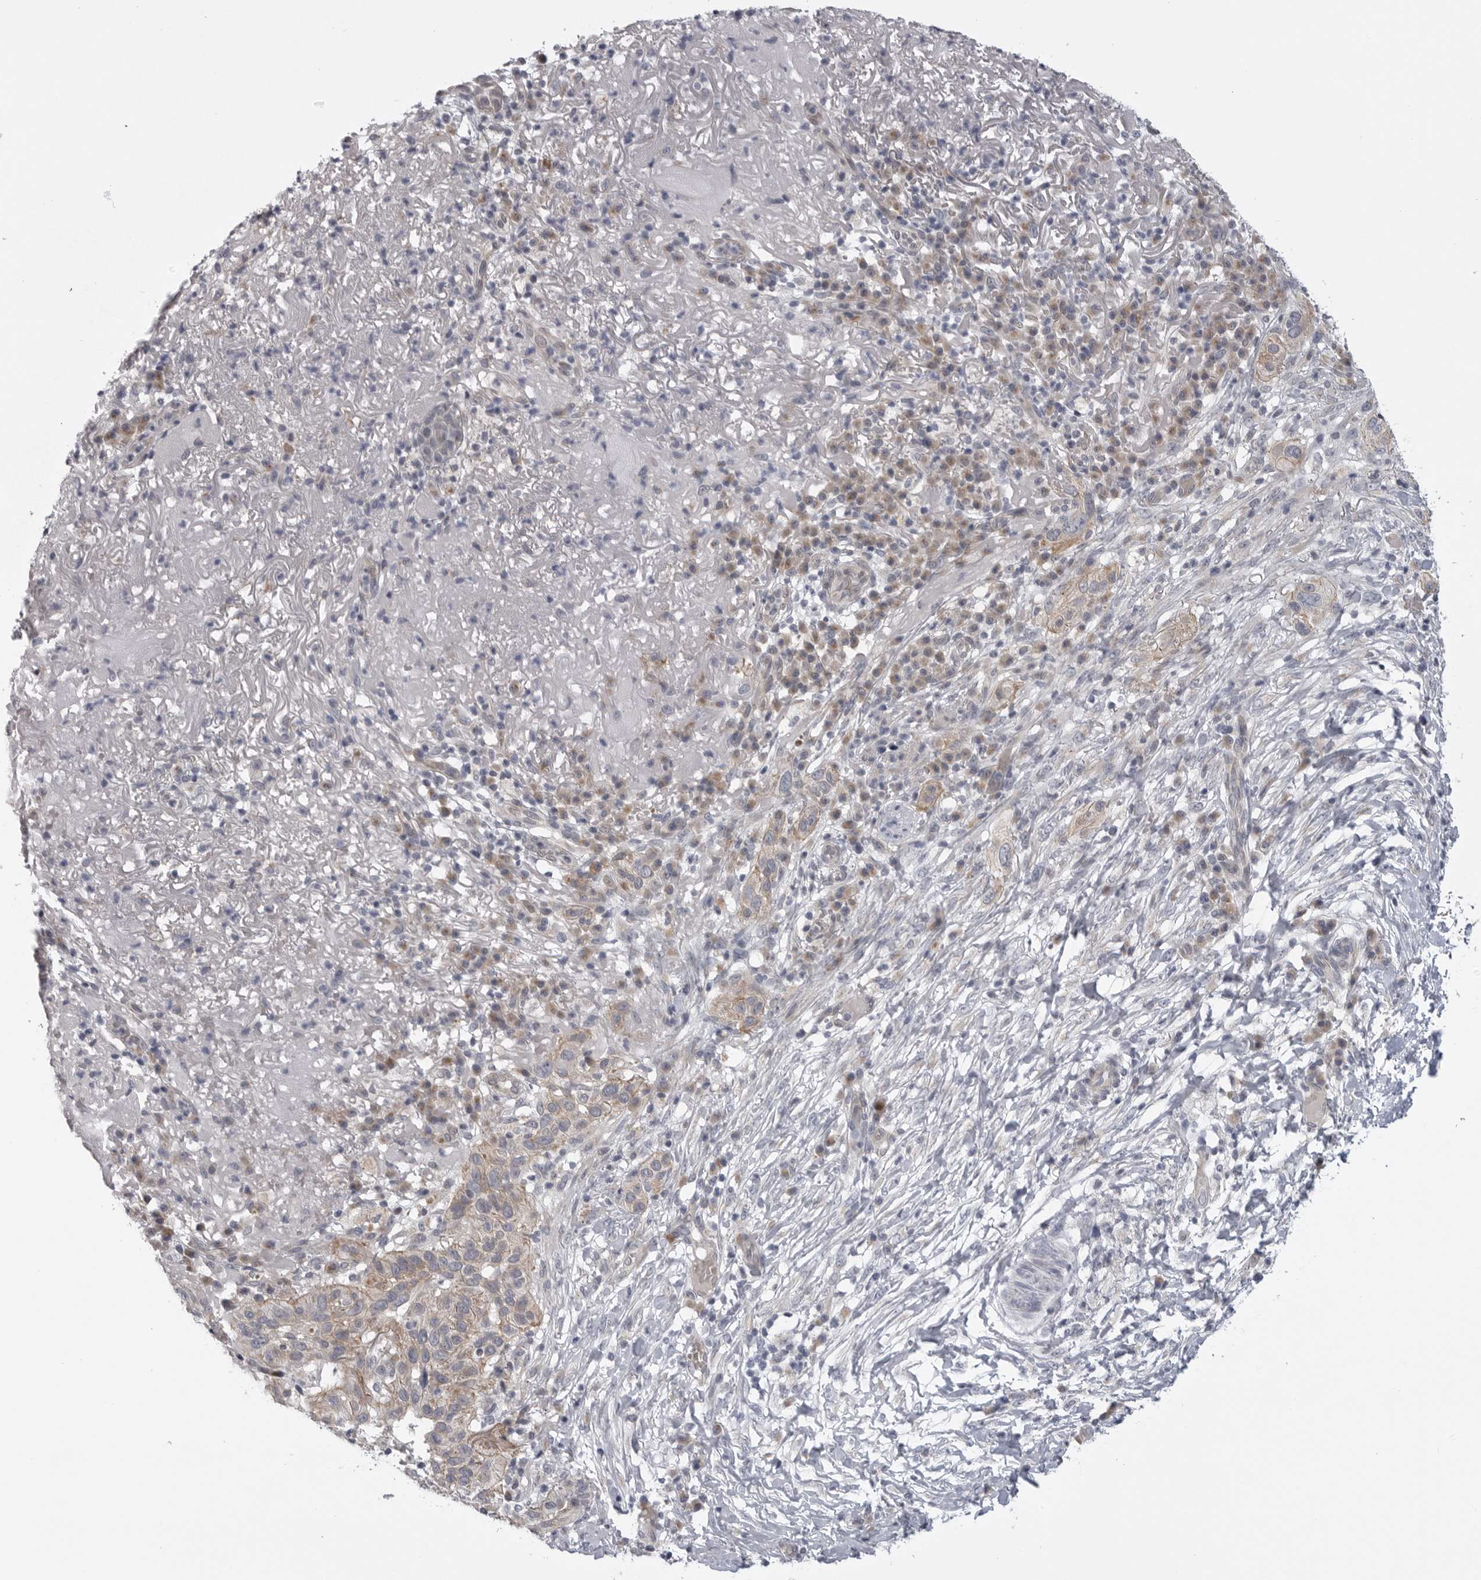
{"staining": {"intensity": "moderate", "quantity": ">75%", "location": "cytoplasmic/membranous"}, "tissue": "skin cancer", "cell_type": "Tumor cells", "image_type": "cancer", "snomed": [{"axis": "morphology", "description": "Normal tissue, NOS"}, {"axis": "morphology", "description": "Squamous cell carcinoma, NOS"}, {"axis": "topography", "description": "Skin"}], "caption": "Skin cancer (squamous cell carcinoma) stained with IHC reveals moderate cytoplasmic/membranous staining in approximately >75% of tumor cells.", "gene": "LRRC45", "patient": {"sex": "female", "age": 96}}